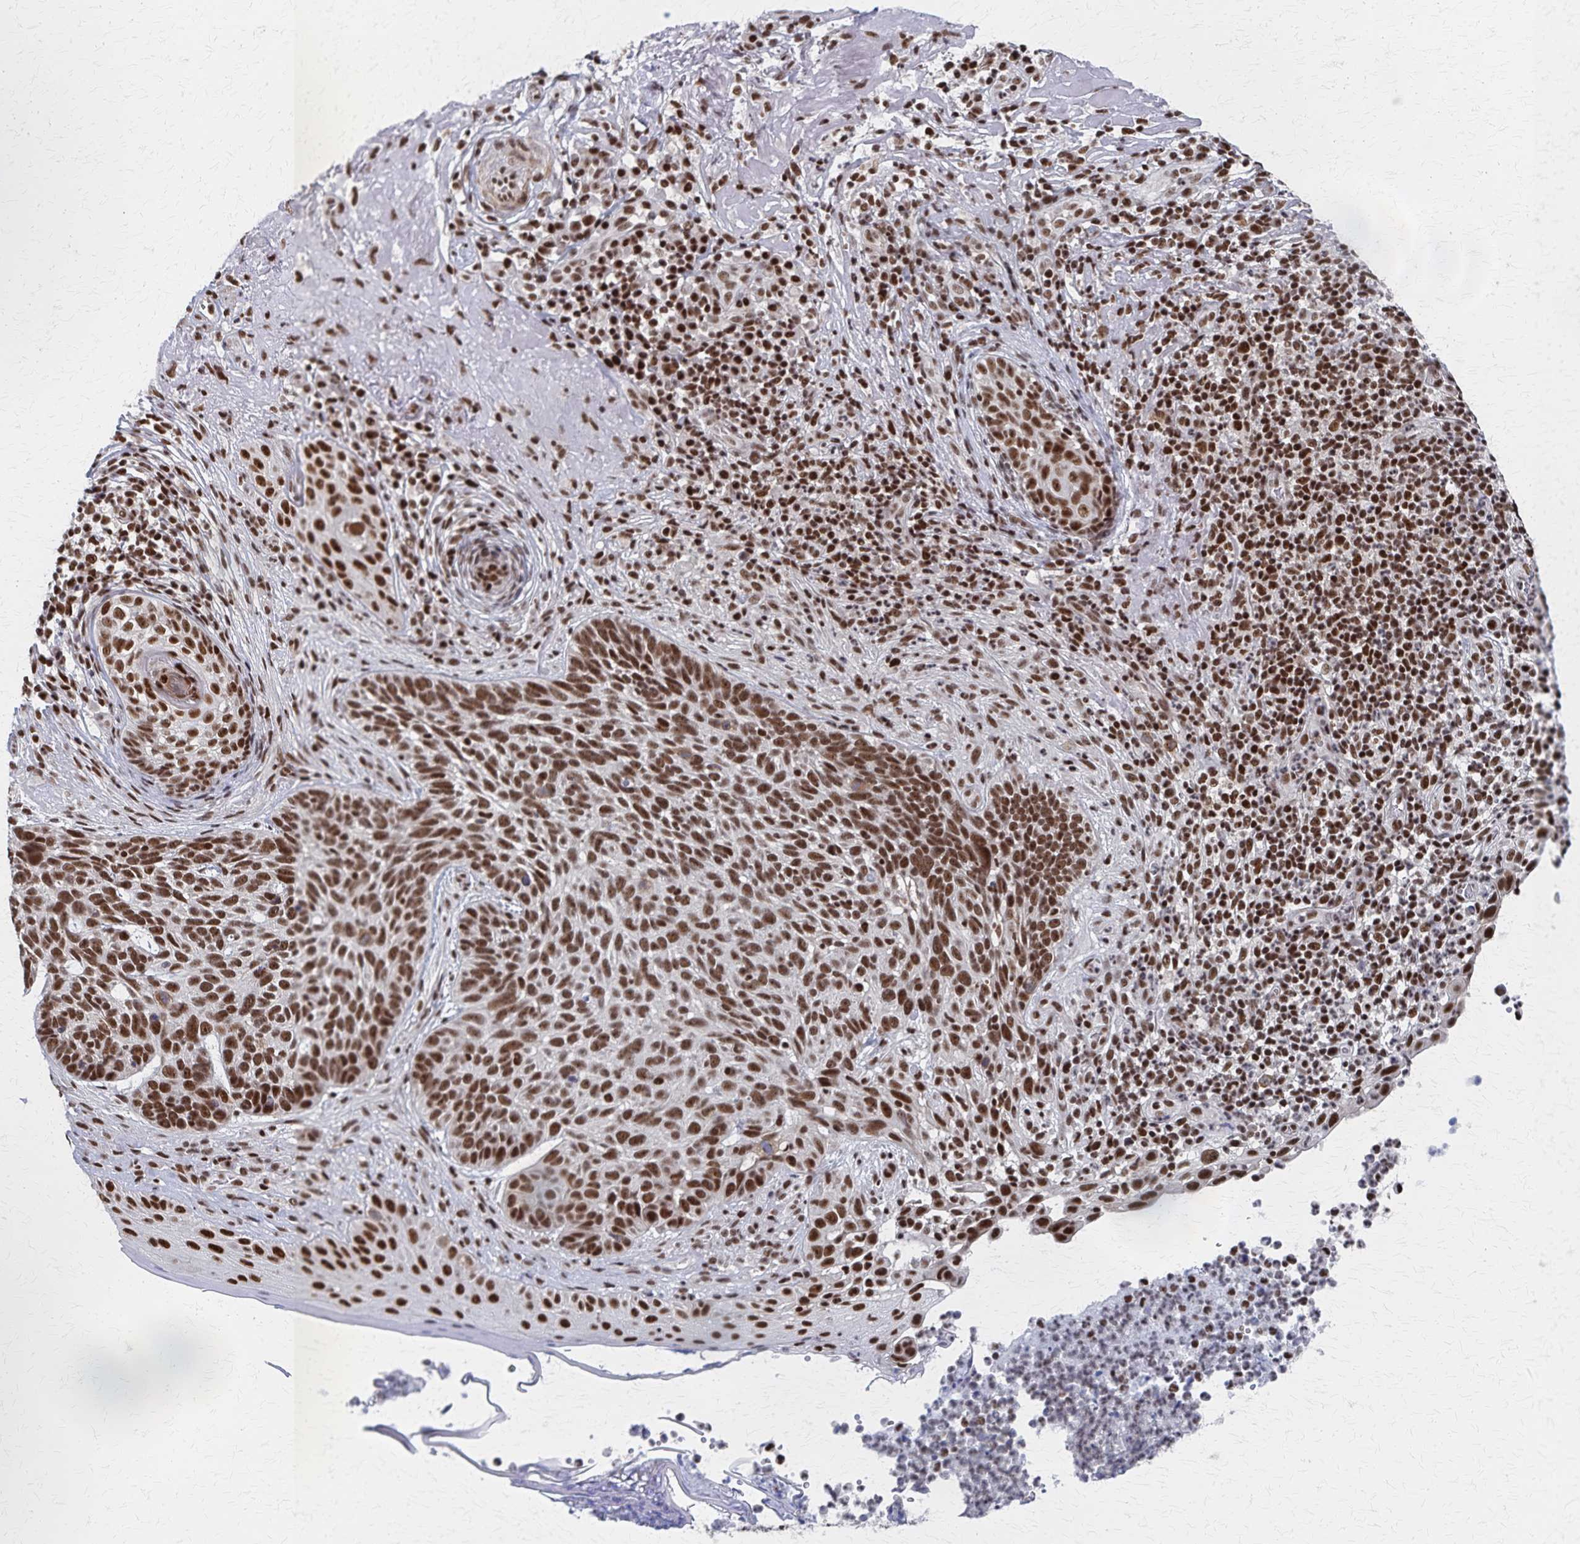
{"staining": {"intensity": "moderate", "quantity": ">75%", "location": "nuclear"}, "tissue": "skin cancer", "cell_type": "Tumor cells", "image_type": "cancer", "snomed": [{"axis": "morphology", "description": "Basal cell carcinoma"}, {"axis": "topography", "description": "Skin"}, {"axis": "topography", "description": "Skin of face"}], "caption": "Immunohistochemical staining of human skin cancer (basal cell carcinoma) reveals medium levels of moderate nuclear protein expression in approximately >75% of tumor cells.", "gene": "GTF2B", "patient": {"sex": "female", "age": 95}}